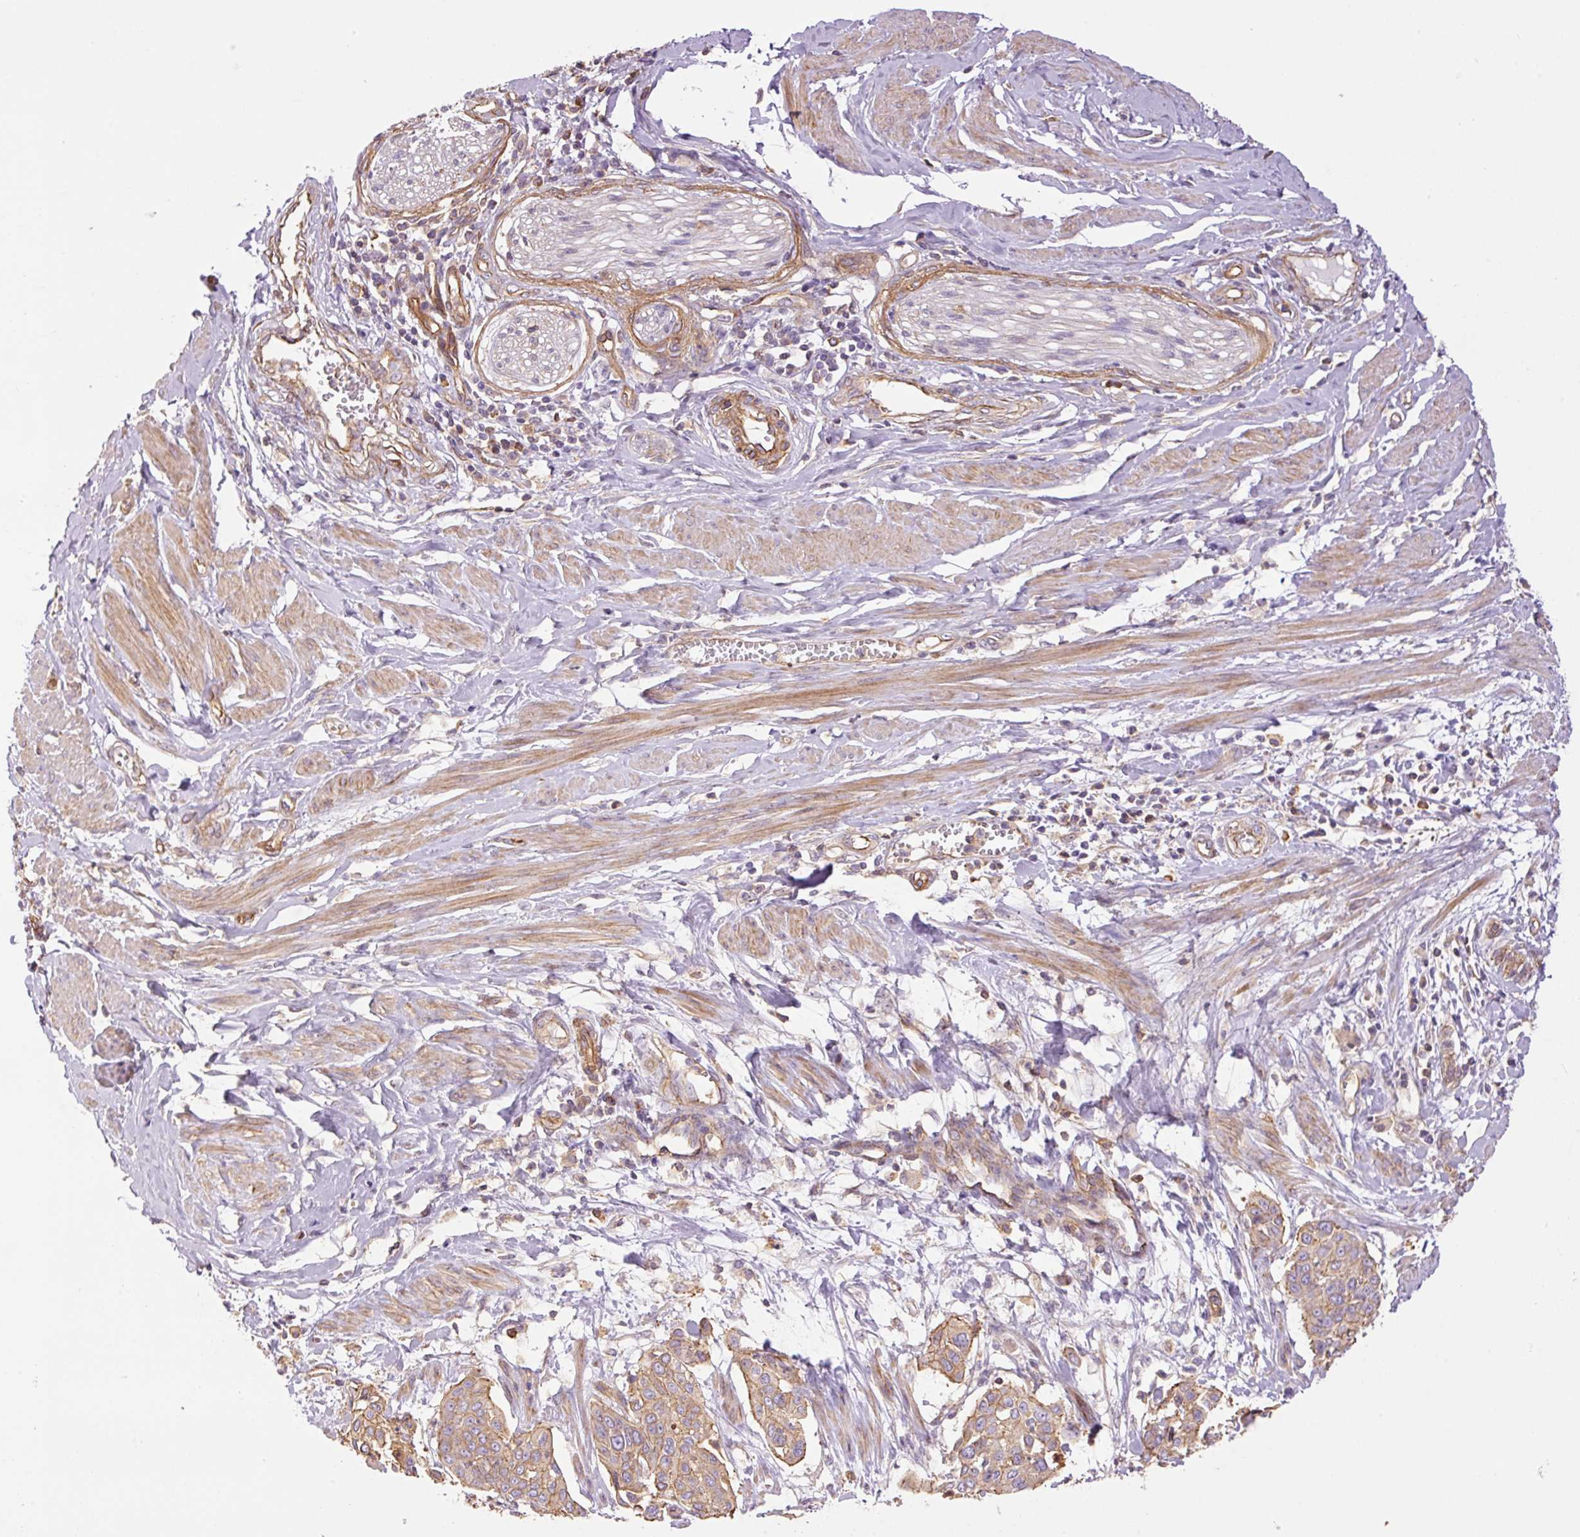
{"staining": {"intensity": "moderate", "quantity": ">75%", "location": "cytoplasmic/membranous"}, "tissue": "cervical cancer", "cell_type": "Tumor cells", "image_type": "cancer", "snomed": [{"axis": "morphology", "description": "Squamous cell carcinoma, NOS"}, {"axis": "topography", "description": "Cervix"}], "caption": "Approximately >75% of tumor cells in squamous cell carcinoma (cervical) exhibit moderate cytoplasmic/membranous protein positivity as visualized by brown immunohistochemical staining.", "gene": "PPP1R1B", "patient": {"sex": "female", "age": 44}}